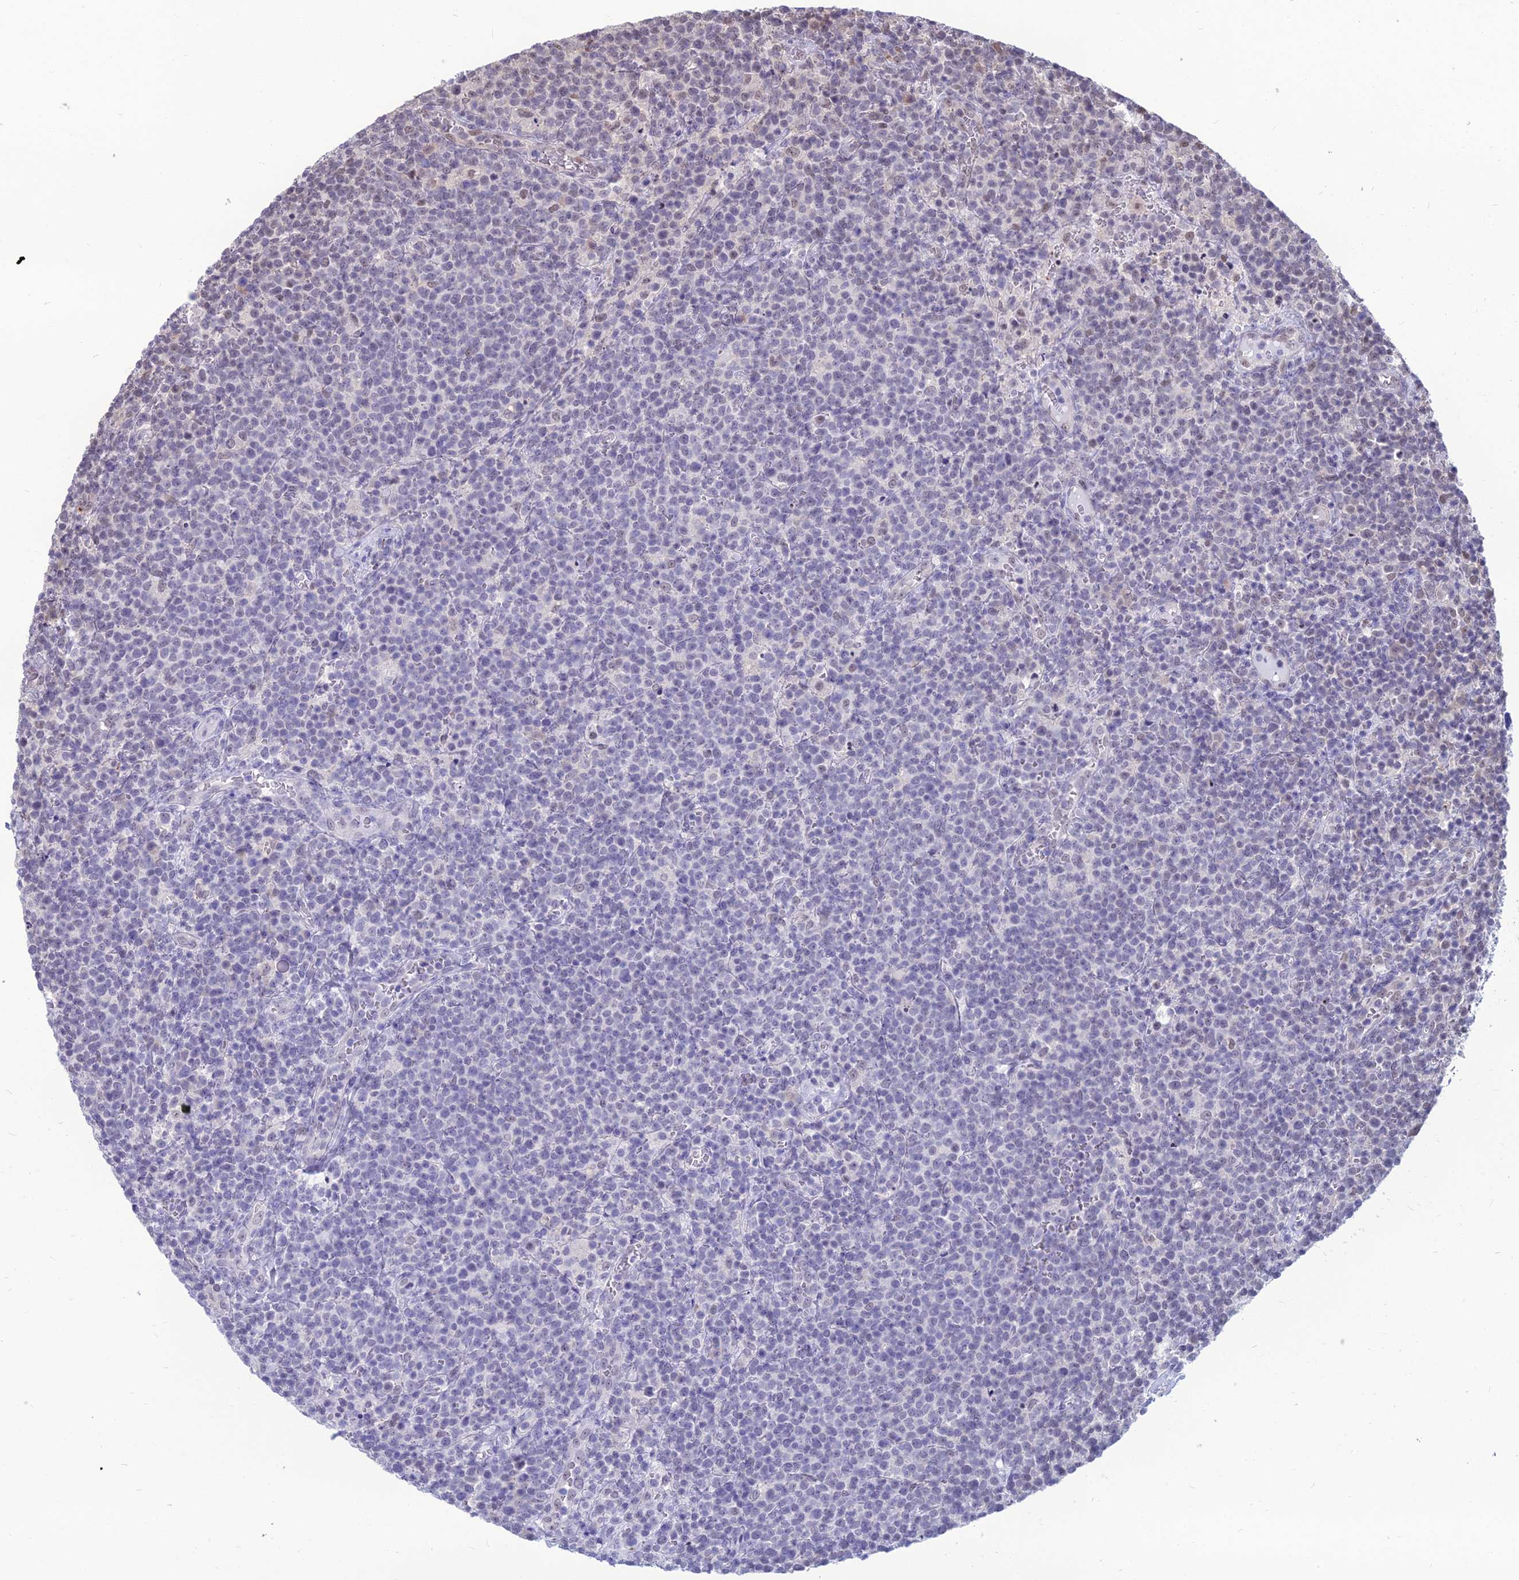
{"staining": {"intensity": "negative", "quantity": "none", "location": "none"}, "tissue": "lymphoma", "cell_type": "Tumor cells", "image_type": "cancer", "snomed": [{"axis": "morphology", "description": "Malignant lymphoma, non-Hodgkin's type, High grade"}, {"axis": "topography", "description": "Lymph node"}], "caption": "Tumor cells show no significant expression in lymphoma.", "gene": "SRSF7", "patient": {"sex": "male", "age": 61}}